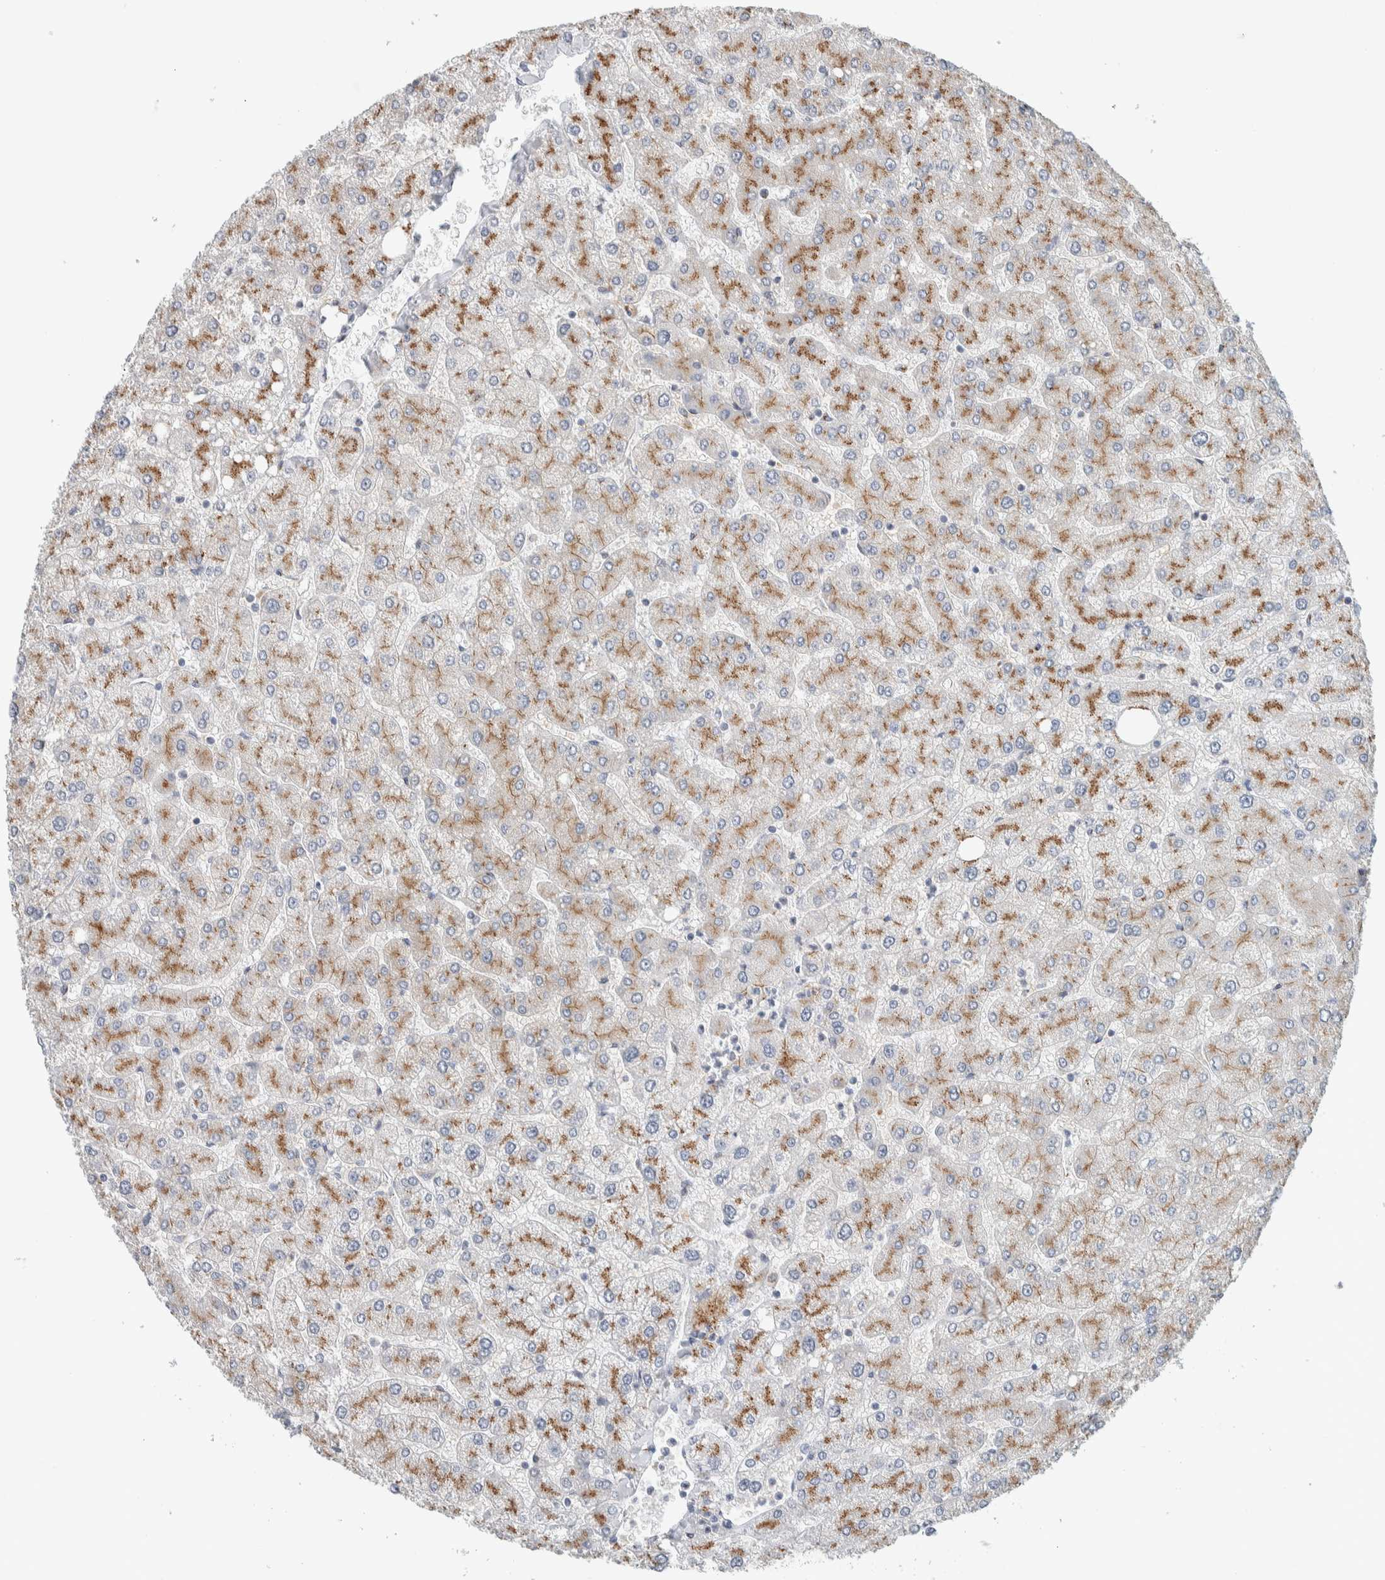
{"staining": {"intensity": "weak", "quantity": "25%-75%", "location": "cytoplasmic/membranous"}, "tissue": "liver", "cell_type": "Cholangiocytes", "image_type": "normal", "snomed": [{"axis": "morphology", "description": "Normal tissue, NOS"}, {"axis": "topography", "description": "Liver"}], "caption": "Weak cytoplasmic/membranous staining is identified in about 25%-75% of cholangiocytes in unremarkable liver.", "gene": "SLC38A10", "patient": {"sex": "male", "age": 55}}